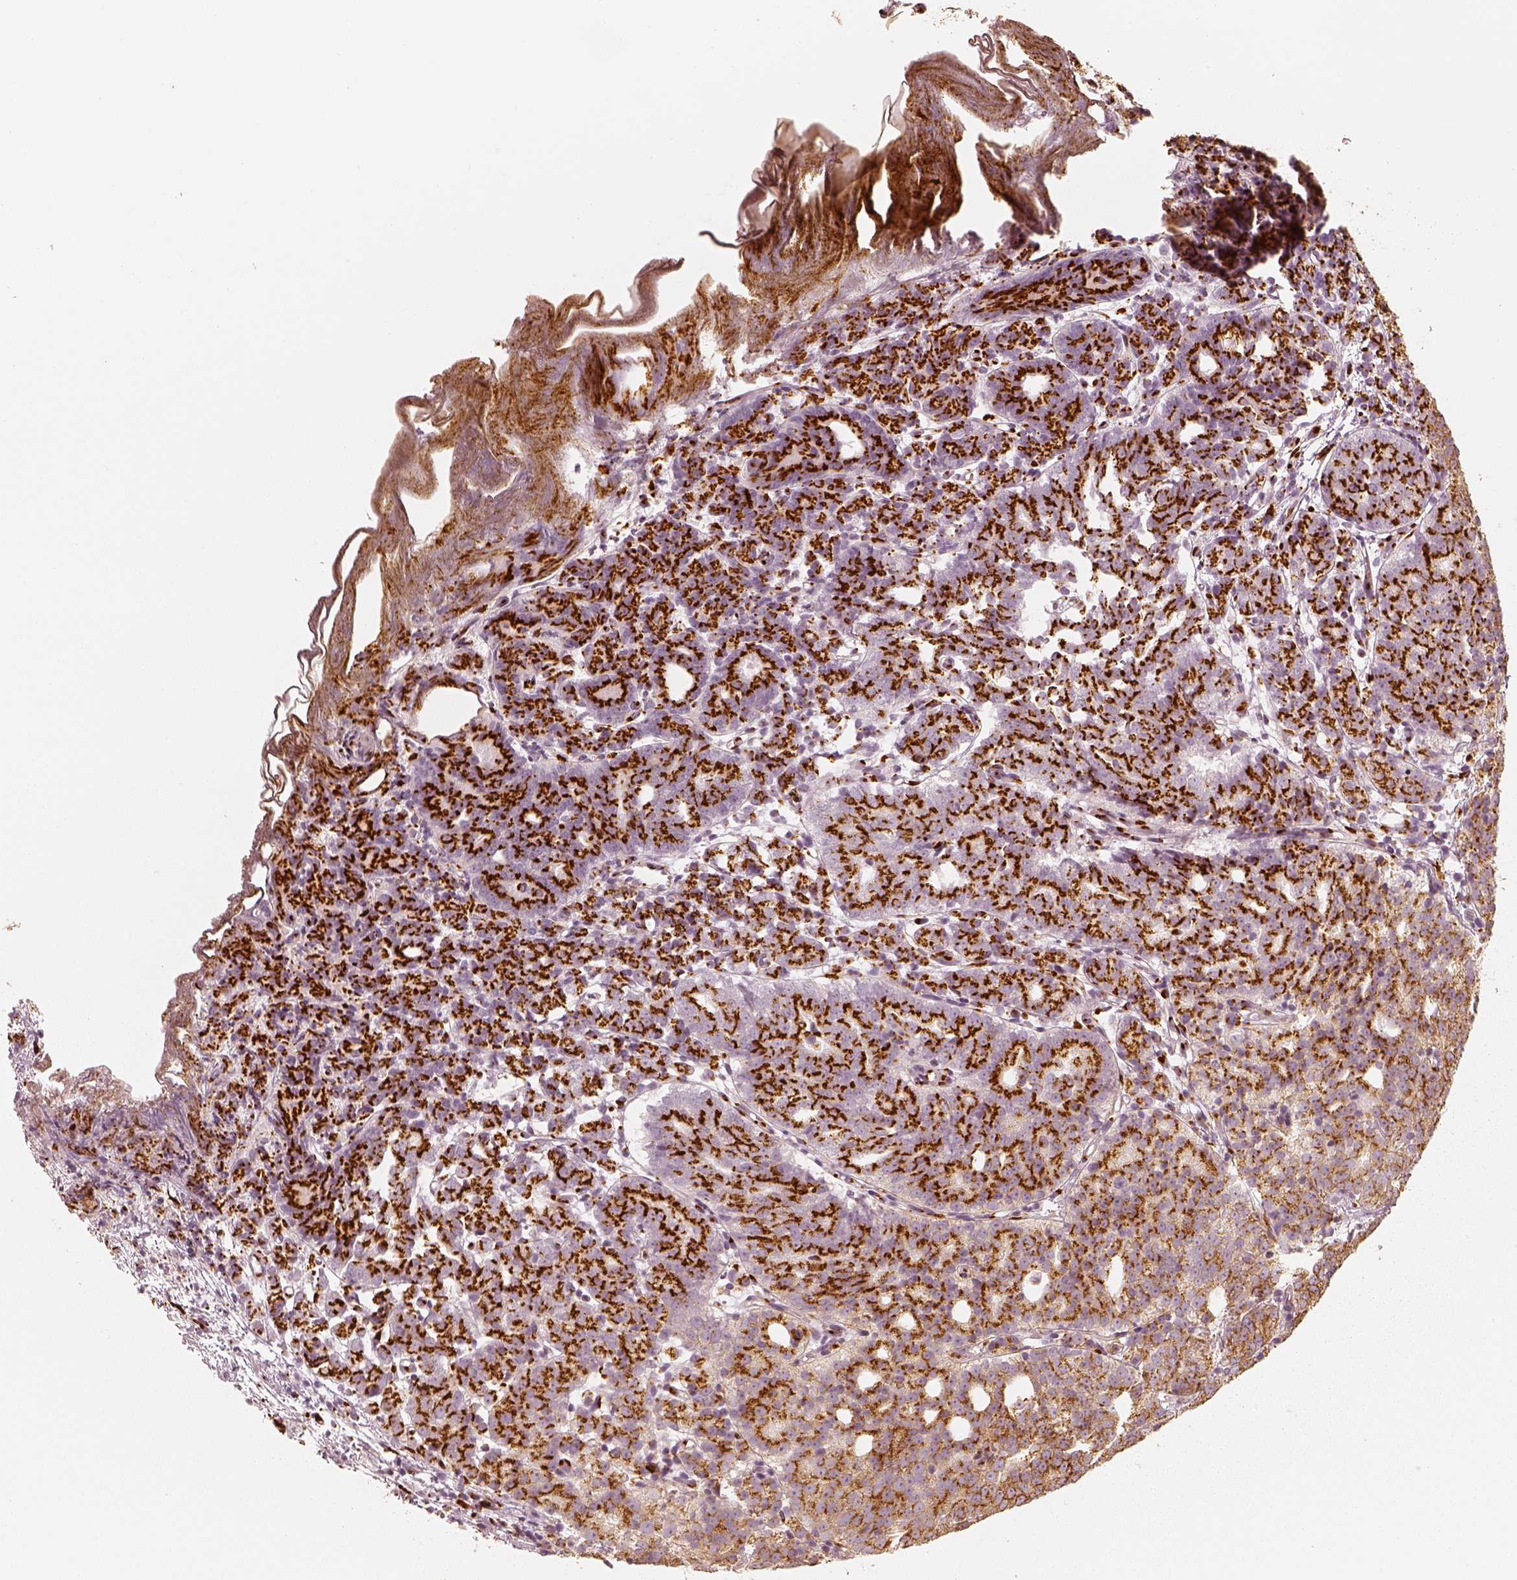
{"staining": {"intensity": "strong", "quantity": "25%-75%", "location": "cytoplasmic/membranous"}, "tissue": "prostate cancer", "cell_type": "Tumor cells", "image_type": "cancer", "snomed": [{"axis": "morphology", "description": "Adenocarcinoma, High grade"}, {"axis": "topography", "description": "Prostate"}], "caption": "Protein staining of prostate cancer tissue shows strong cytoplasmic/membranous staining in about 25%-75% of tumor cells. The staining was performed using DAB (3,3'-diaminobenzidine) to visualize the protein expression in brown, while the nuclei were stained in blue with hematoxylin (Magnification: 20x).", "gene": "GORASP2", "patient": {"sex": "male", "age": 53}}